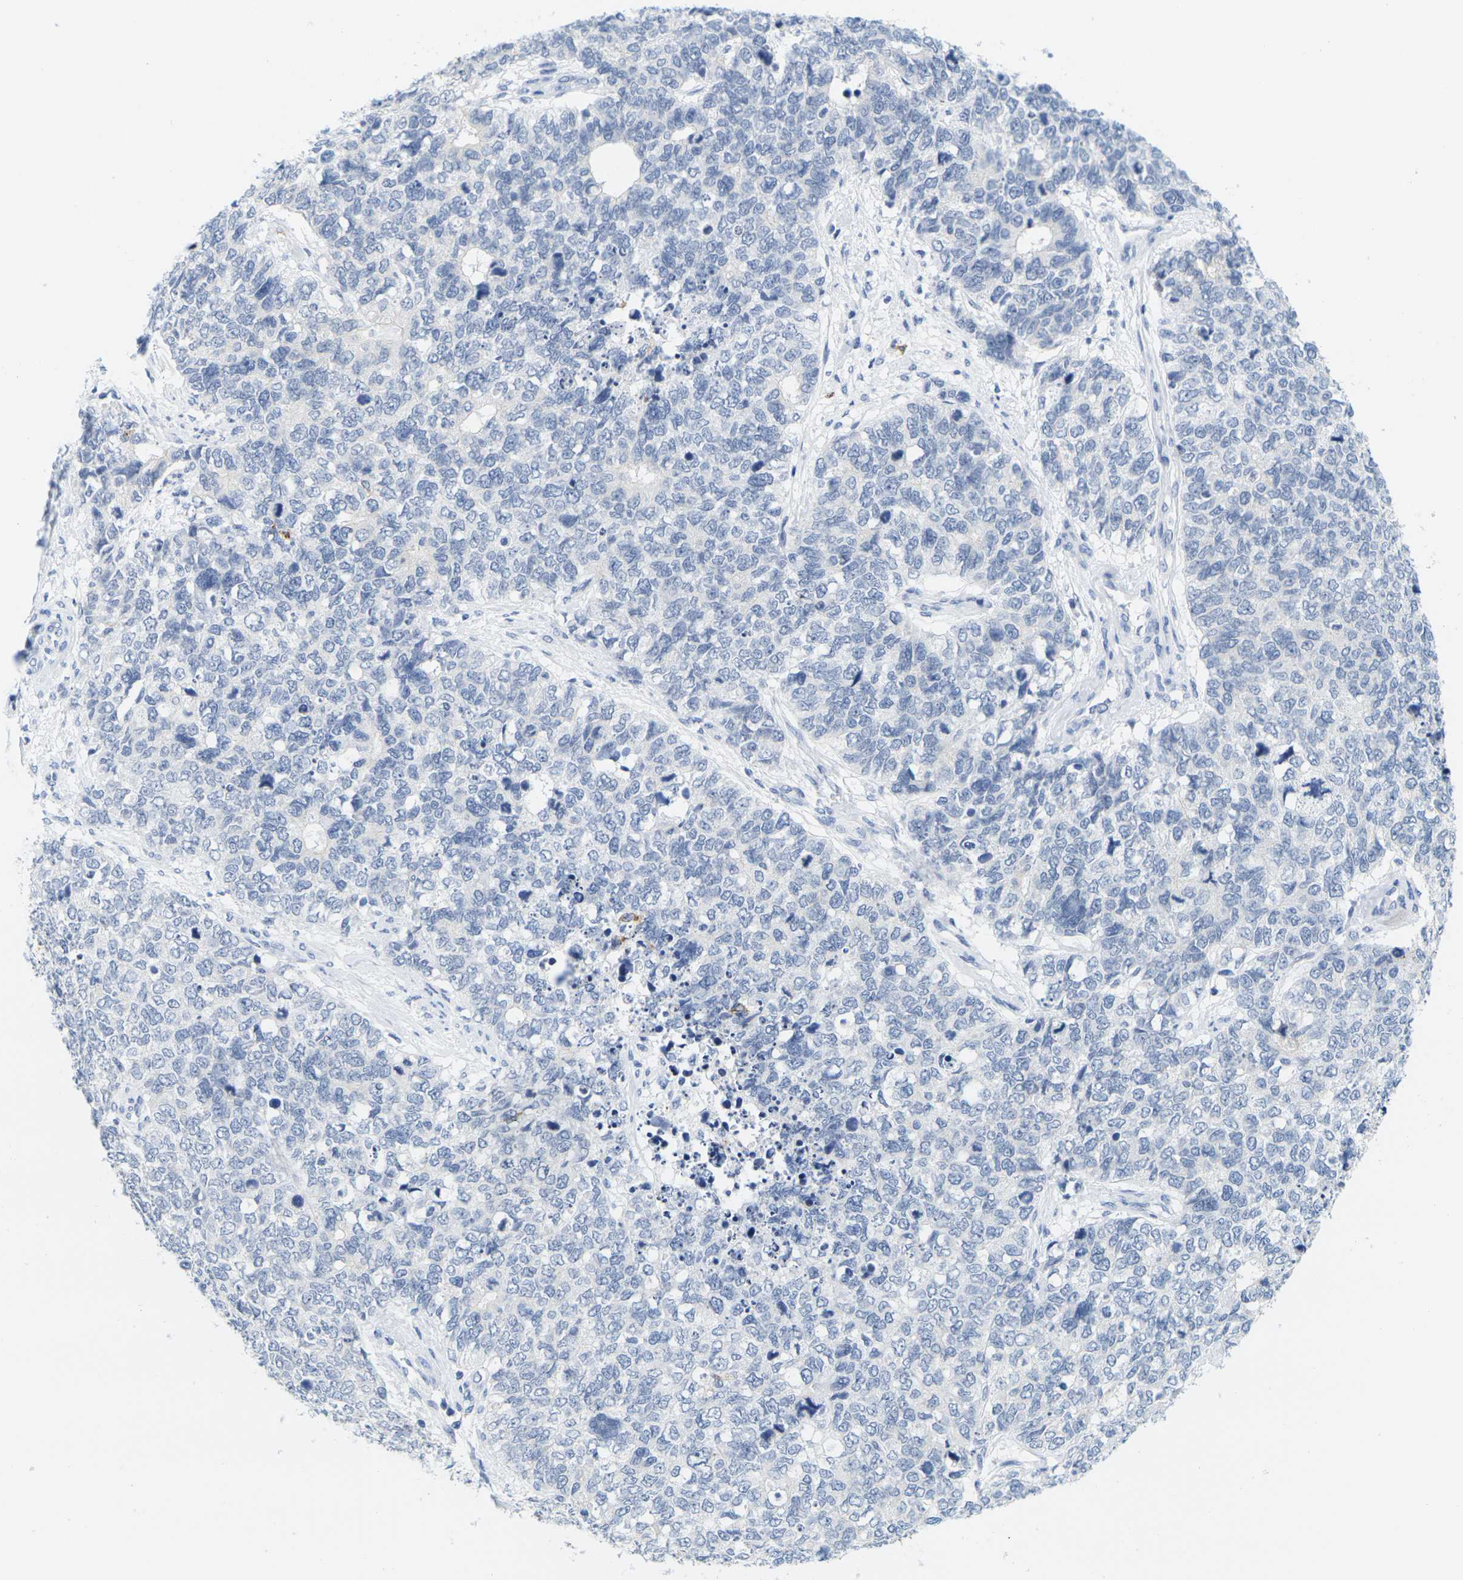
{"staining": {"intensity": "negative", "quantity": "none", "location": "none"}, "tissue": "cervical cancer", "cell_type": "Tumor cells", "image_type": "cancer", "snomed": [{"axis": "morphology", "description": "Squamous cell carcinoma, NOS"}, {"axis": "topography", "description": "Cervix"}], "caption": "An IHC photomicrograph of cervical squamous cell carcinoma is shown. There is no staining in tumor cells of cervical squamous cell carcinoma.", "gene": "HLA-DOB", "patient": {"sex": "female", "age": 63}}